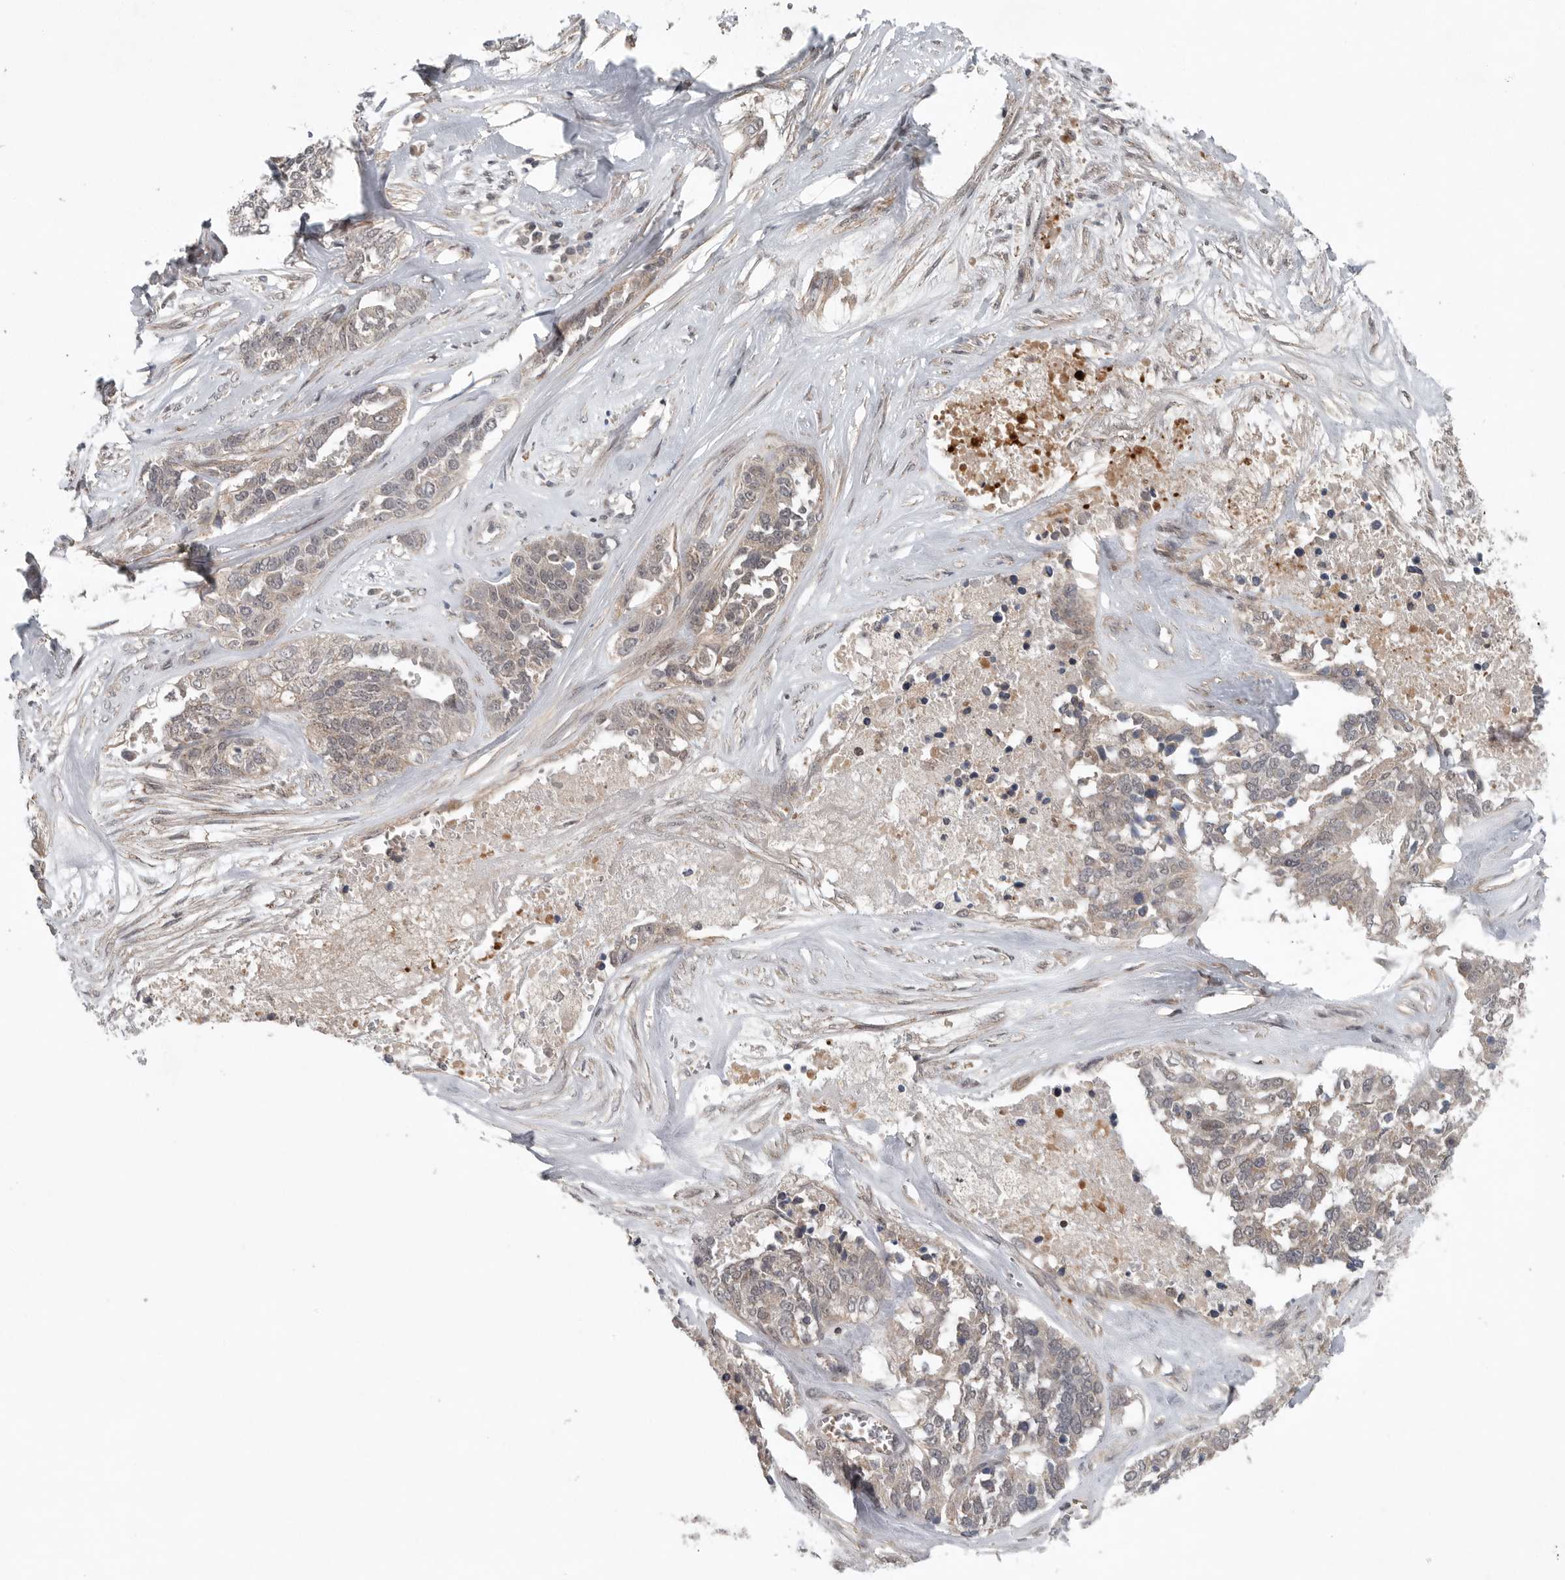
{"staining": {"intensity": "weak", "quantity": ">75%", "location": "cytoplasmic/membranous"}, "tissue": "ovarian cancer", "cell_type": "Tumor cells", "image_type": "cancer", "snomed": [{"axis": "morphology", "description": "Cystadenocarcinoma, serous, NOS"}, {"axis": "topography", "description": "Ovary"}], "caption": "Approximately >75% of tumor cells in ovarian cancer display weak cytoplasmic/membranous protein expression as visualized by brown immunohistochemical staining.", "gene": "SCP2", "patient": {"sex": "female", "age": 44}}